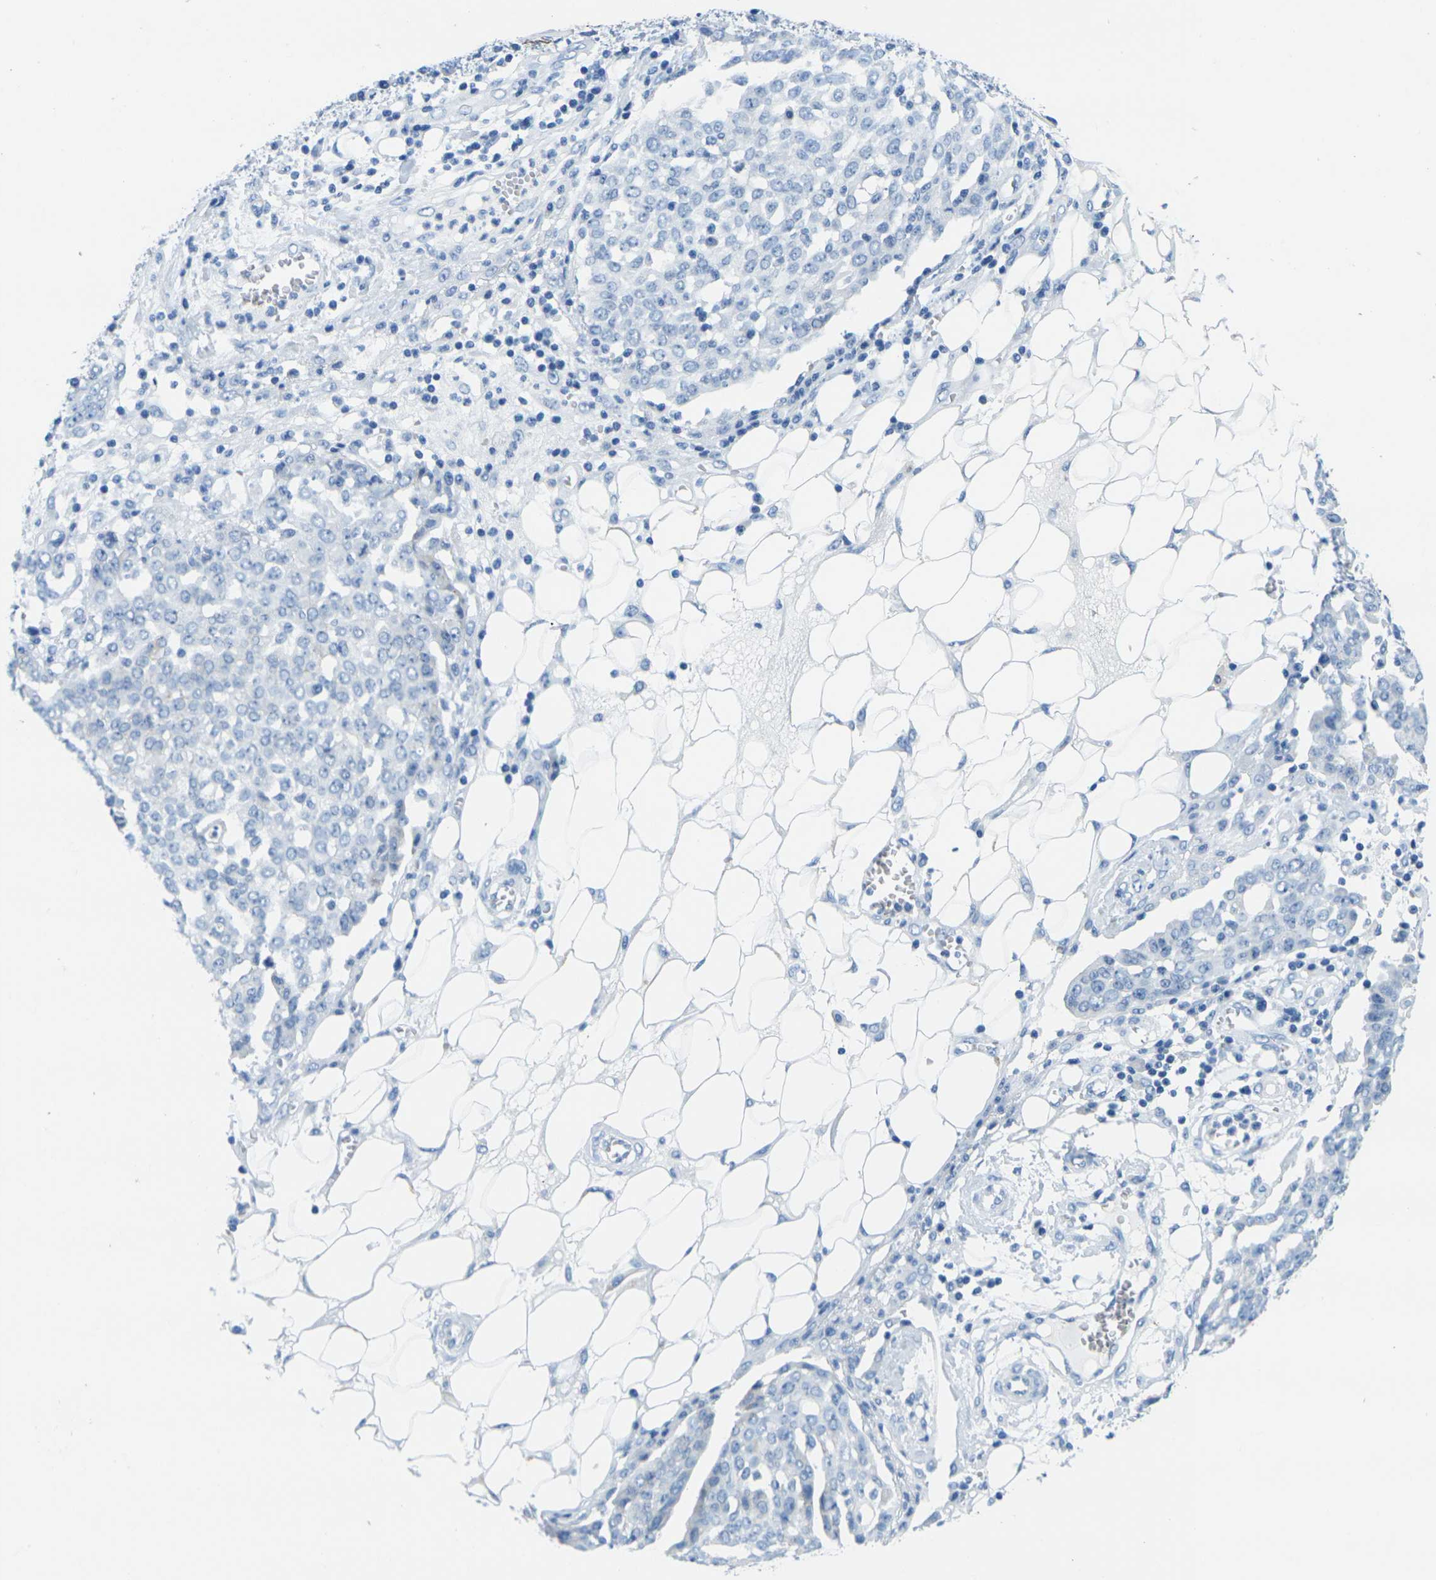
{"staining": {"intensity": "negative", "quantity": "none", "location": "none"}, "tissue": "ovarian cancer", "cell_type": "Tumor cells", "image_type": "cancer", "snomed": [{"axis": "morphology", "description": "Cystadenocarcinoma, serous, NOS"}, {"axis": "topography", "description": "Soft tissue"}, {"axis": "topography", "description": "Ovary"}], "caption": "This is an immunohistochemistry micrograph of ovarian cancer. There is no expression in tumor cells.", "gene": "FAM3D", "patient": {"sex": "female", "age": 57}}